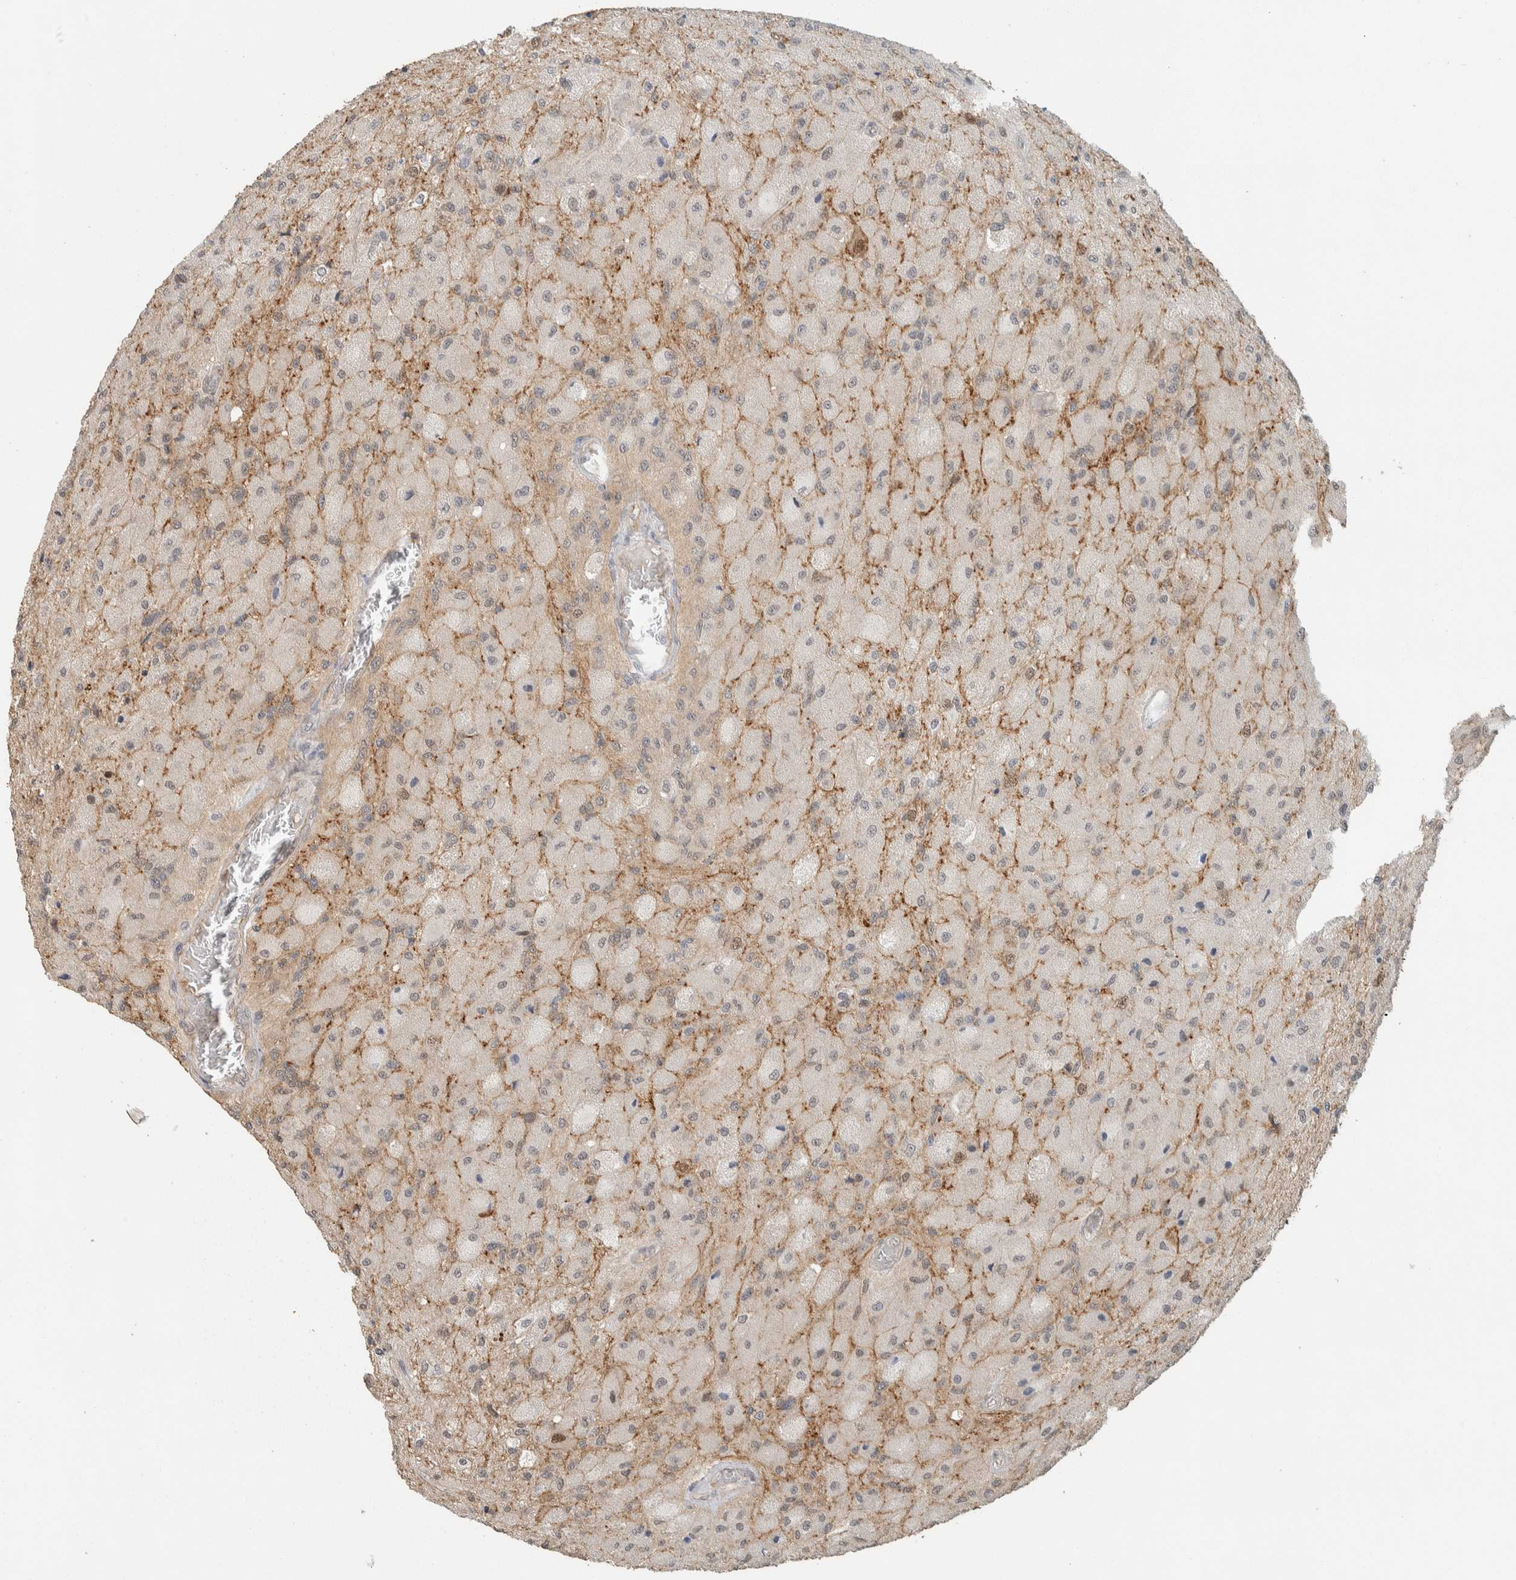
{"staining": {"intensity": "negative", "quantity": "none", "location": "none"}, "tissue": "glioma", "cell_type": "Tumor cells", "image_type": "cancer", "snomed": [{"axis": "morphology", "description": "Normal tissue, NOS"}, {"axis": "morphology", "description": "Glioma, malignant, High grade"}, {"axis": "topography", "description": "Cerebral cortex"}], "caption": "Immunohistochemistry (IHC) micrograph of glioma stained for a protein (brown), which exhibits no expression in tumor cells.", "gene": "ZBTB2", "patient": {"sex": "male", "age": 77}}